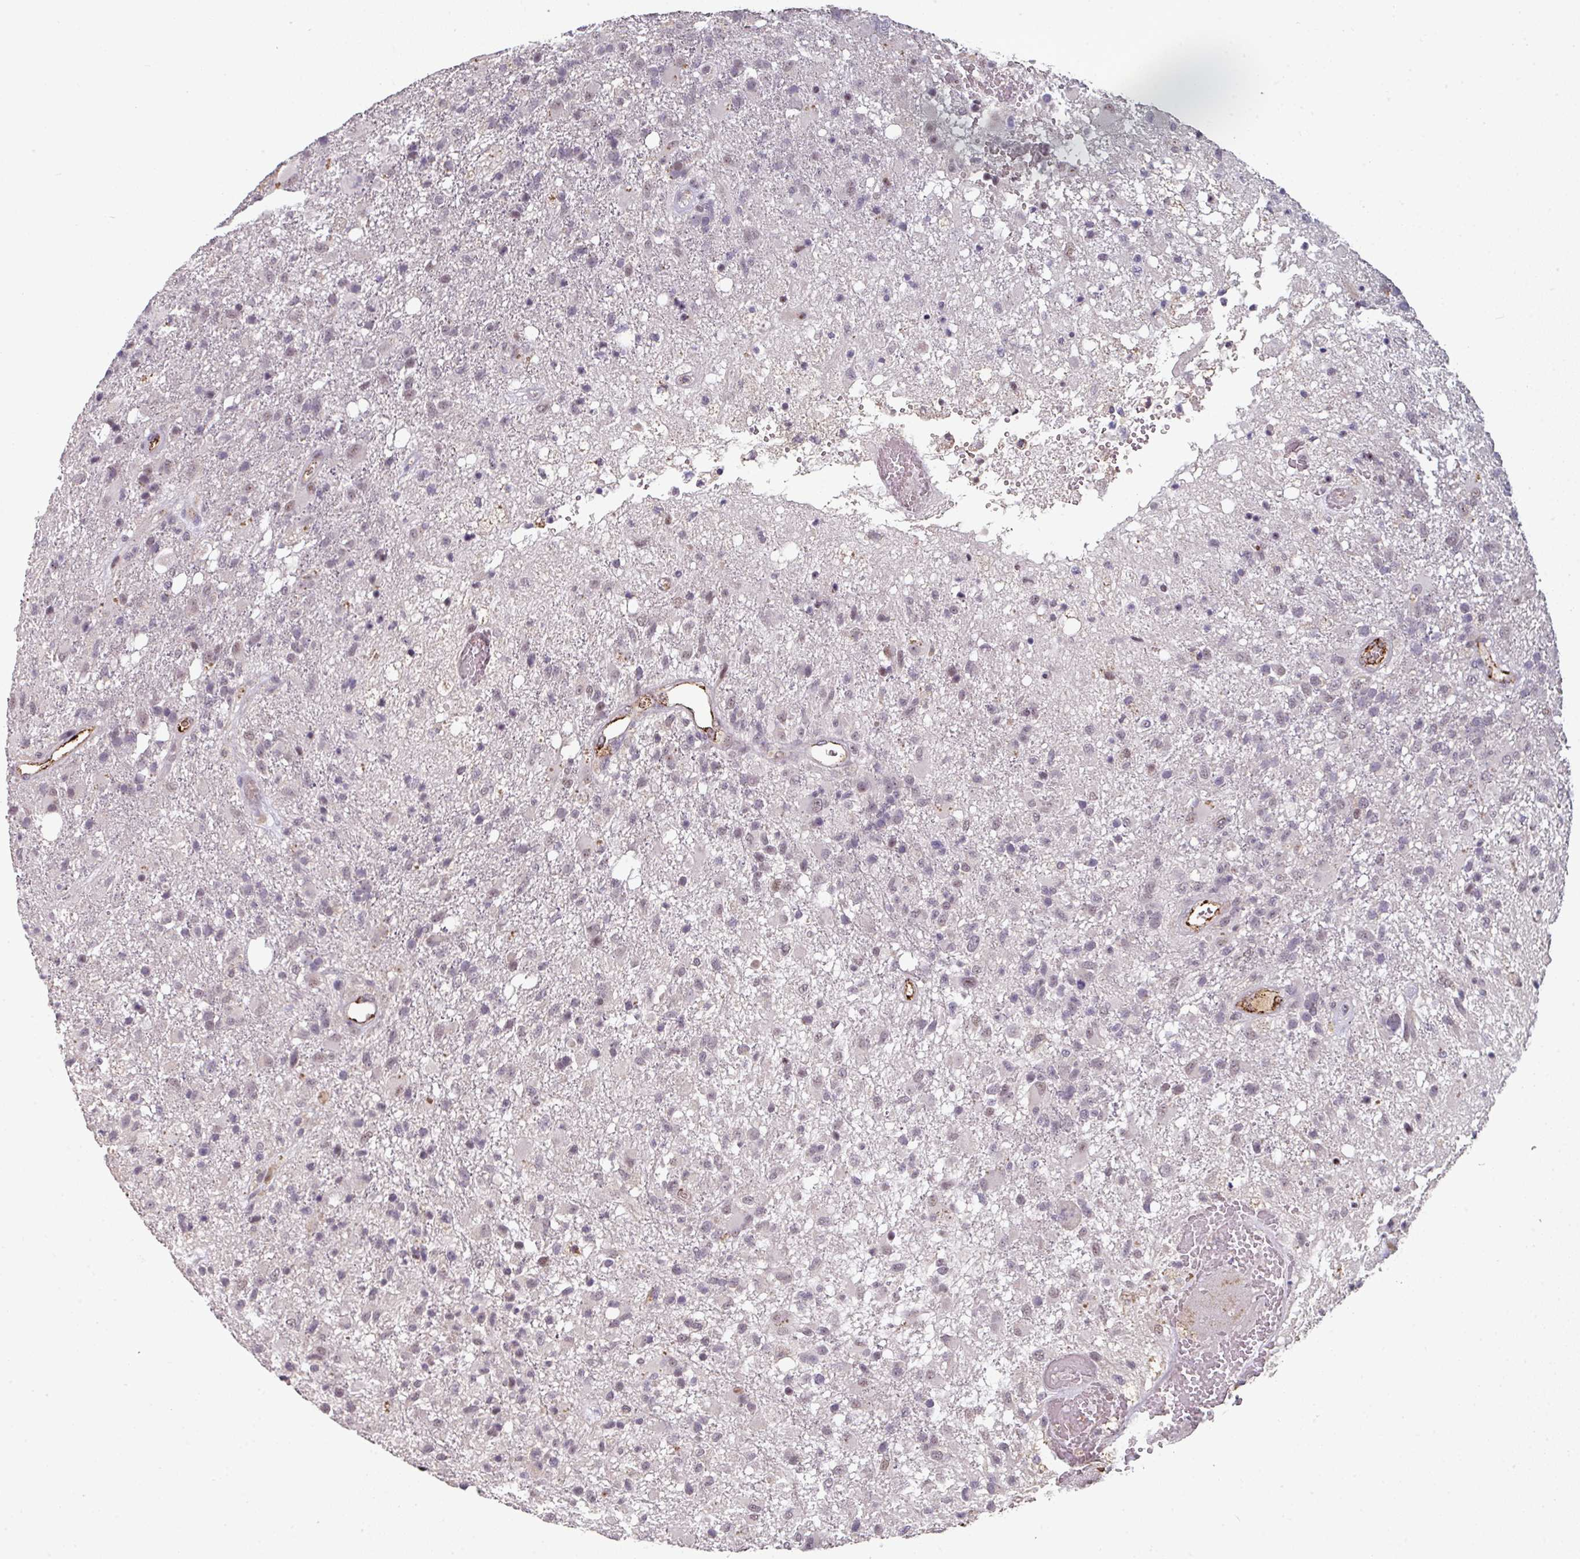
{"staining": {"intensity": "moderate", "quantity": "<25%", "location": "nuclear"}, "tissue": "glioma", "cell_type": "Tumor cells", "image_type": "cancer", "snomed": [{"axis": "morphology", "description": "Glioma, malignant, High grade"}, {"axis": "topography", "description": "Brain"}], "caption": "Malignant glioma (high-grade) stained with a protein marker exhibits moderate staining in tumor cells.", "gene": "SIDT2", "patient": {"sex": "female", "age": 74}}